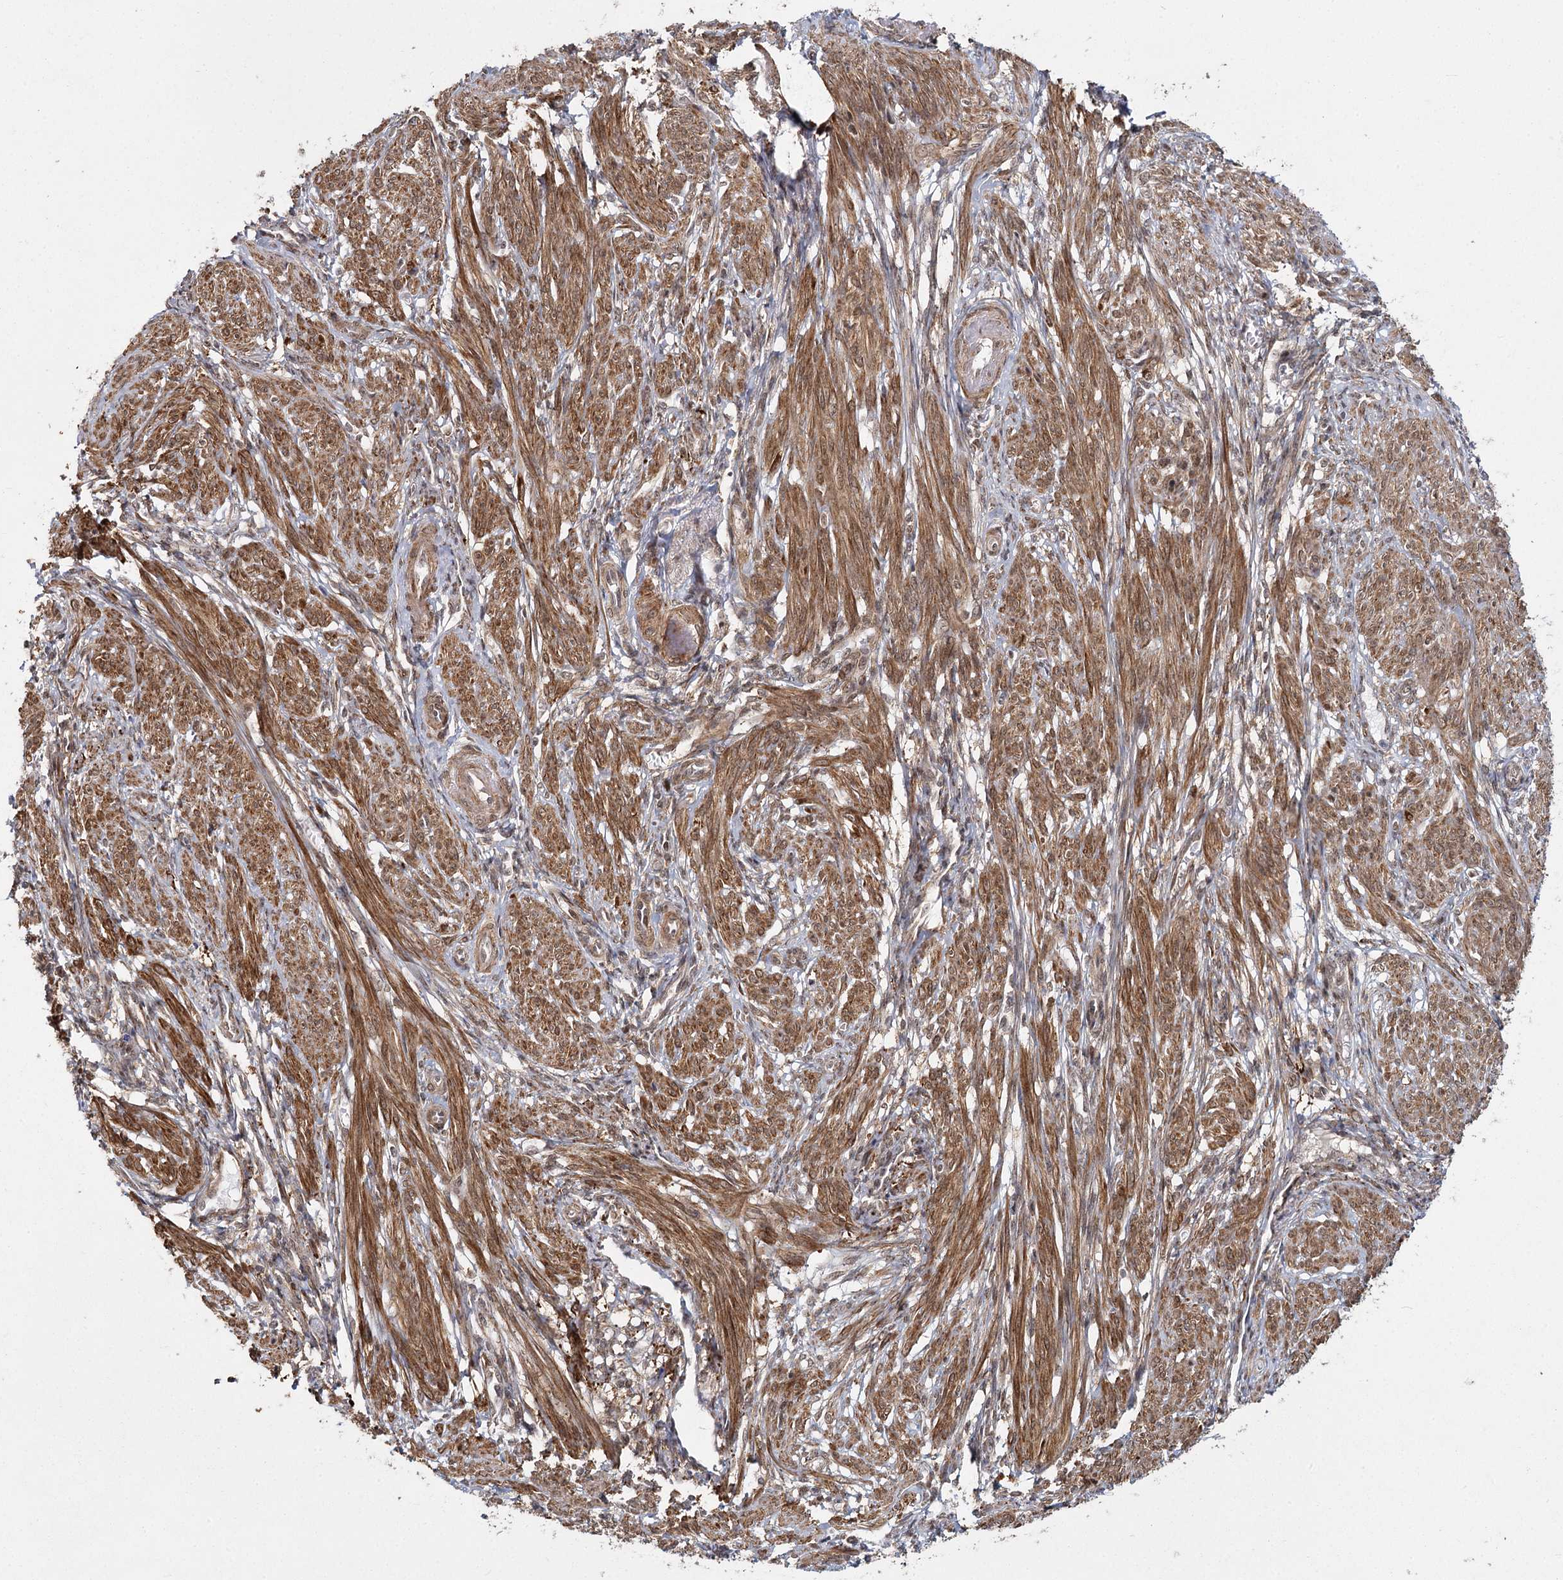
{"staining": {"intensity": "moderate", "quantity": ">75%", "location": "cytoplasmic/membranous"}, "tissue": "smooth muscle", "cell_type": "Smooth muscle cells", "image_type": "normal", "snomed": [{"axis": "morphology", "description": "Normal tissue, NOS"}, {"axis": "topography", "description": "Smooth muscle"}], "caption": "Unremarkable smooth muscle was stained to show a protein in brown. There is medium levels of moderate cytoplasmic/membranous staining in about >75% of smooth muscle cells. (DAB IHC with brightfield microscopy, high magnification).", "gene": "ZCCHC24", "patient": {"sex": "female", "age": 39}}